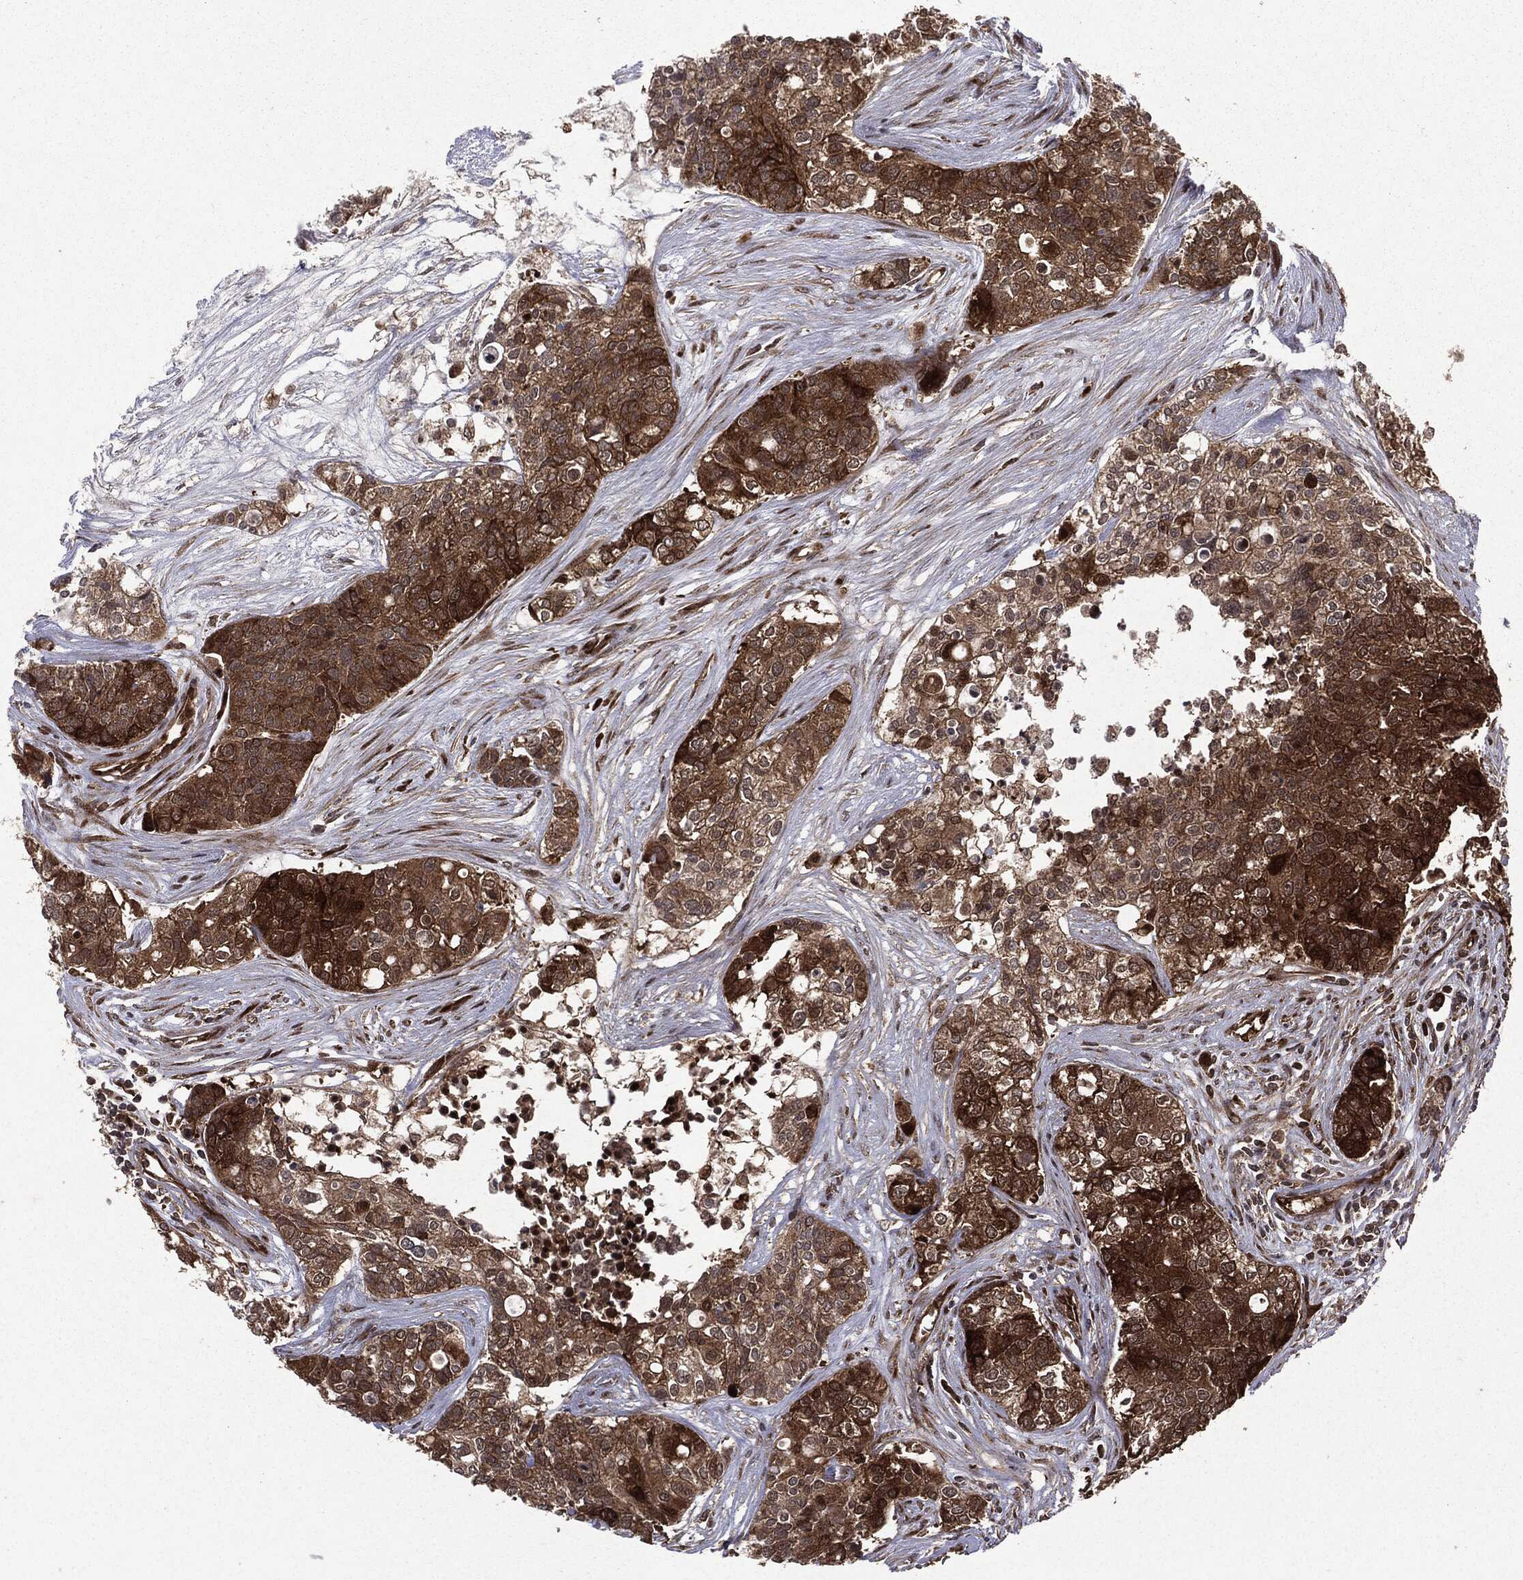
{"staining": {"intensity": "strong", "quantity": ">75%", "location": "cytoplasmic/membranous"}, "tissue": "carcinoid", "cell_type": "Tumor cells", "image_type": "cancer", "snomed": [{"axis": "morphology", "description": "Carcinoid, malignant, NOS"}, {"axis": "topography", "description": "Colon"}], "caption": "An immunohistochemistry micrograph of tumor tissue is shown. Protein staining in brown labels strong cytoplasmic/membranous positivity in carcinoid within tumor cells. (DAB = brown stain, brightfield microscopy at high magnification).", "gene": "OTUB1", "patient": {"sex": "male", "age": 81}}